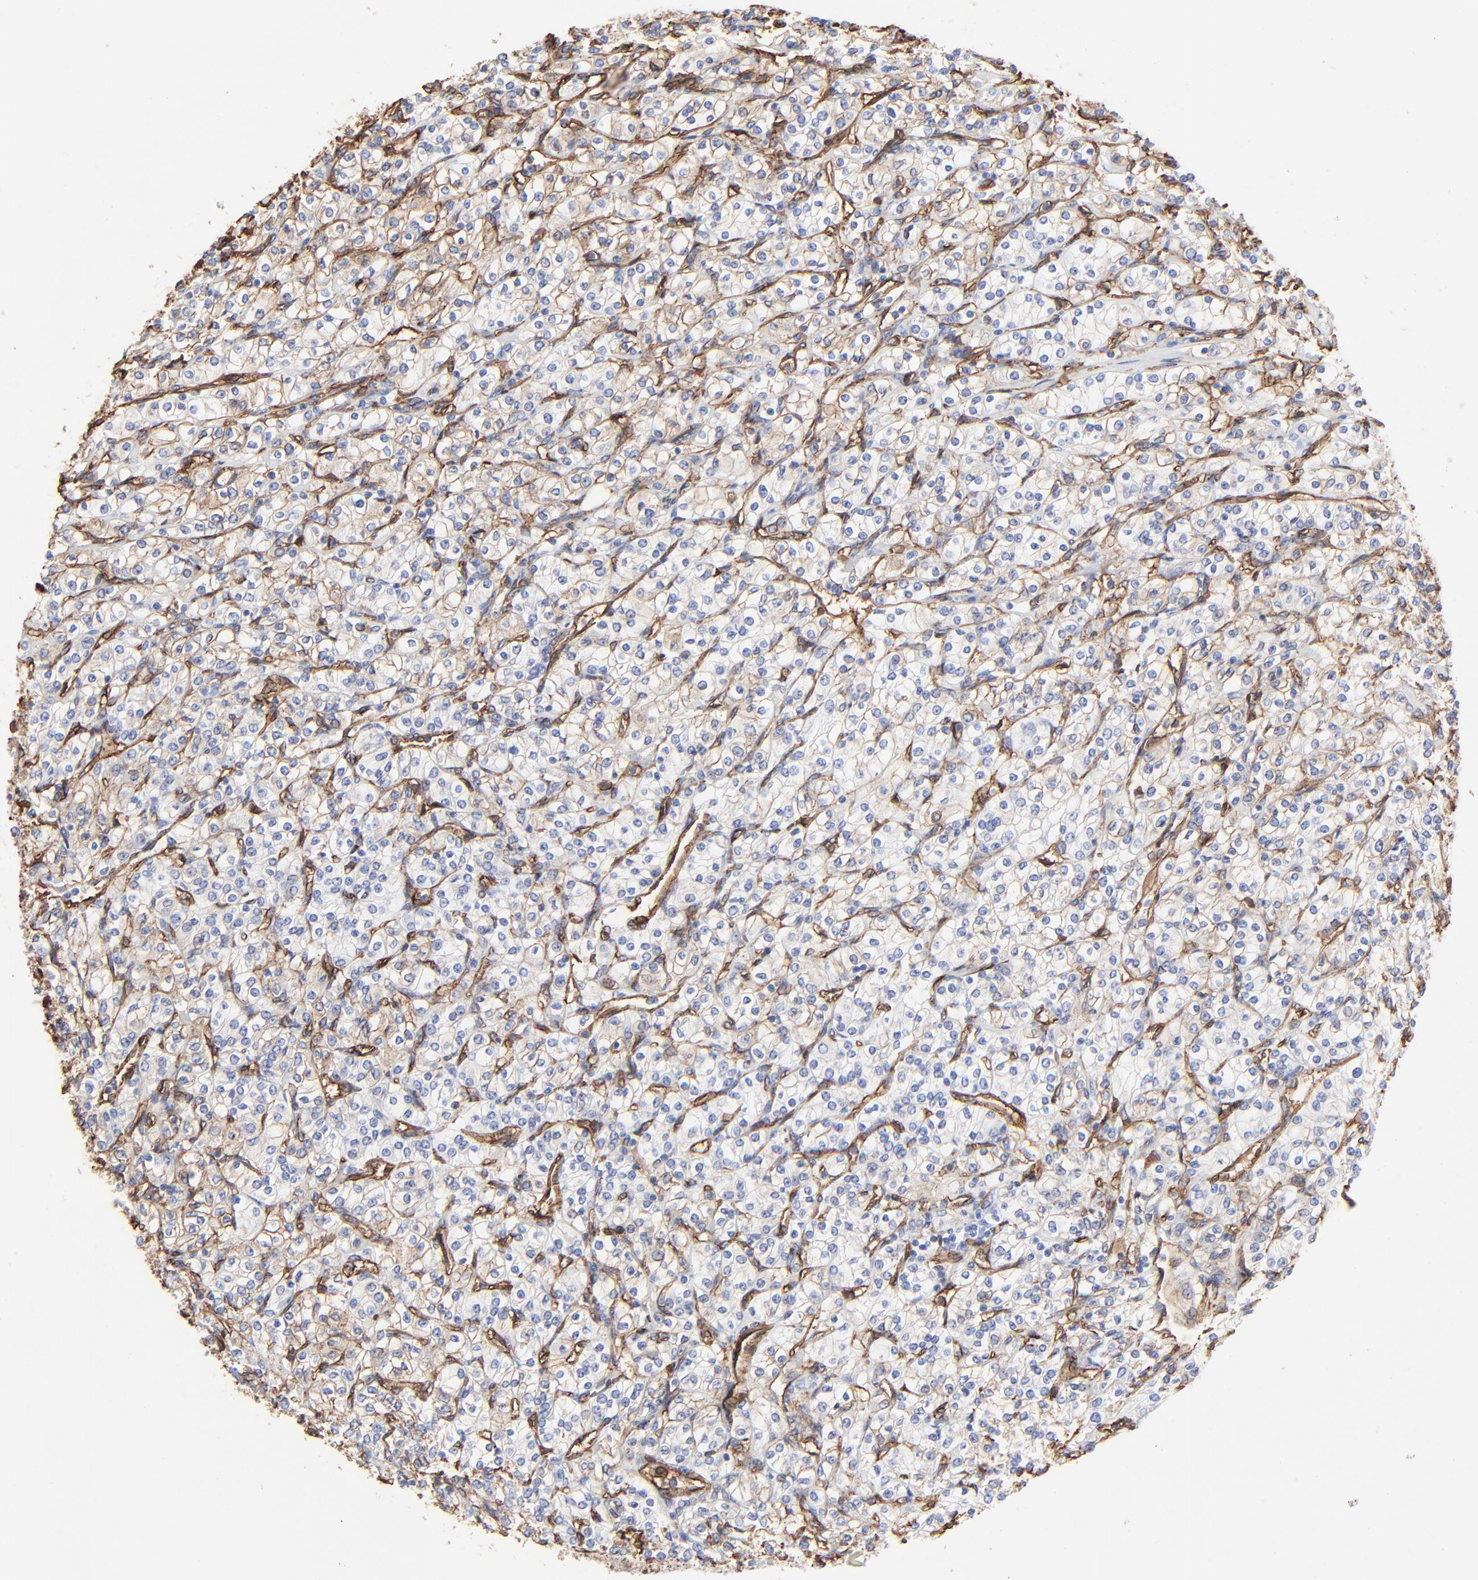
{"staining": {"intensity": "weak", "quantity": ">75%", "location": "cytoplasmic/membranous"}, "tissue": "renal cancer", "cell_type": "Tumor cells", "image_type": "cancer", "snomed": [{"axis": "morphology", "description": "Adenocarcinoma, NOS"}, {"axis": "topography", "description": "Kidney"}], "caption": "A histopathology image of human renal cancer (adenocarcinoma) stained for a protein shows weak cytoplasmic/membranous brown staining in tumor cells.", "gene": "CAV1", "patient": {"sex": "male", "age": 77}}